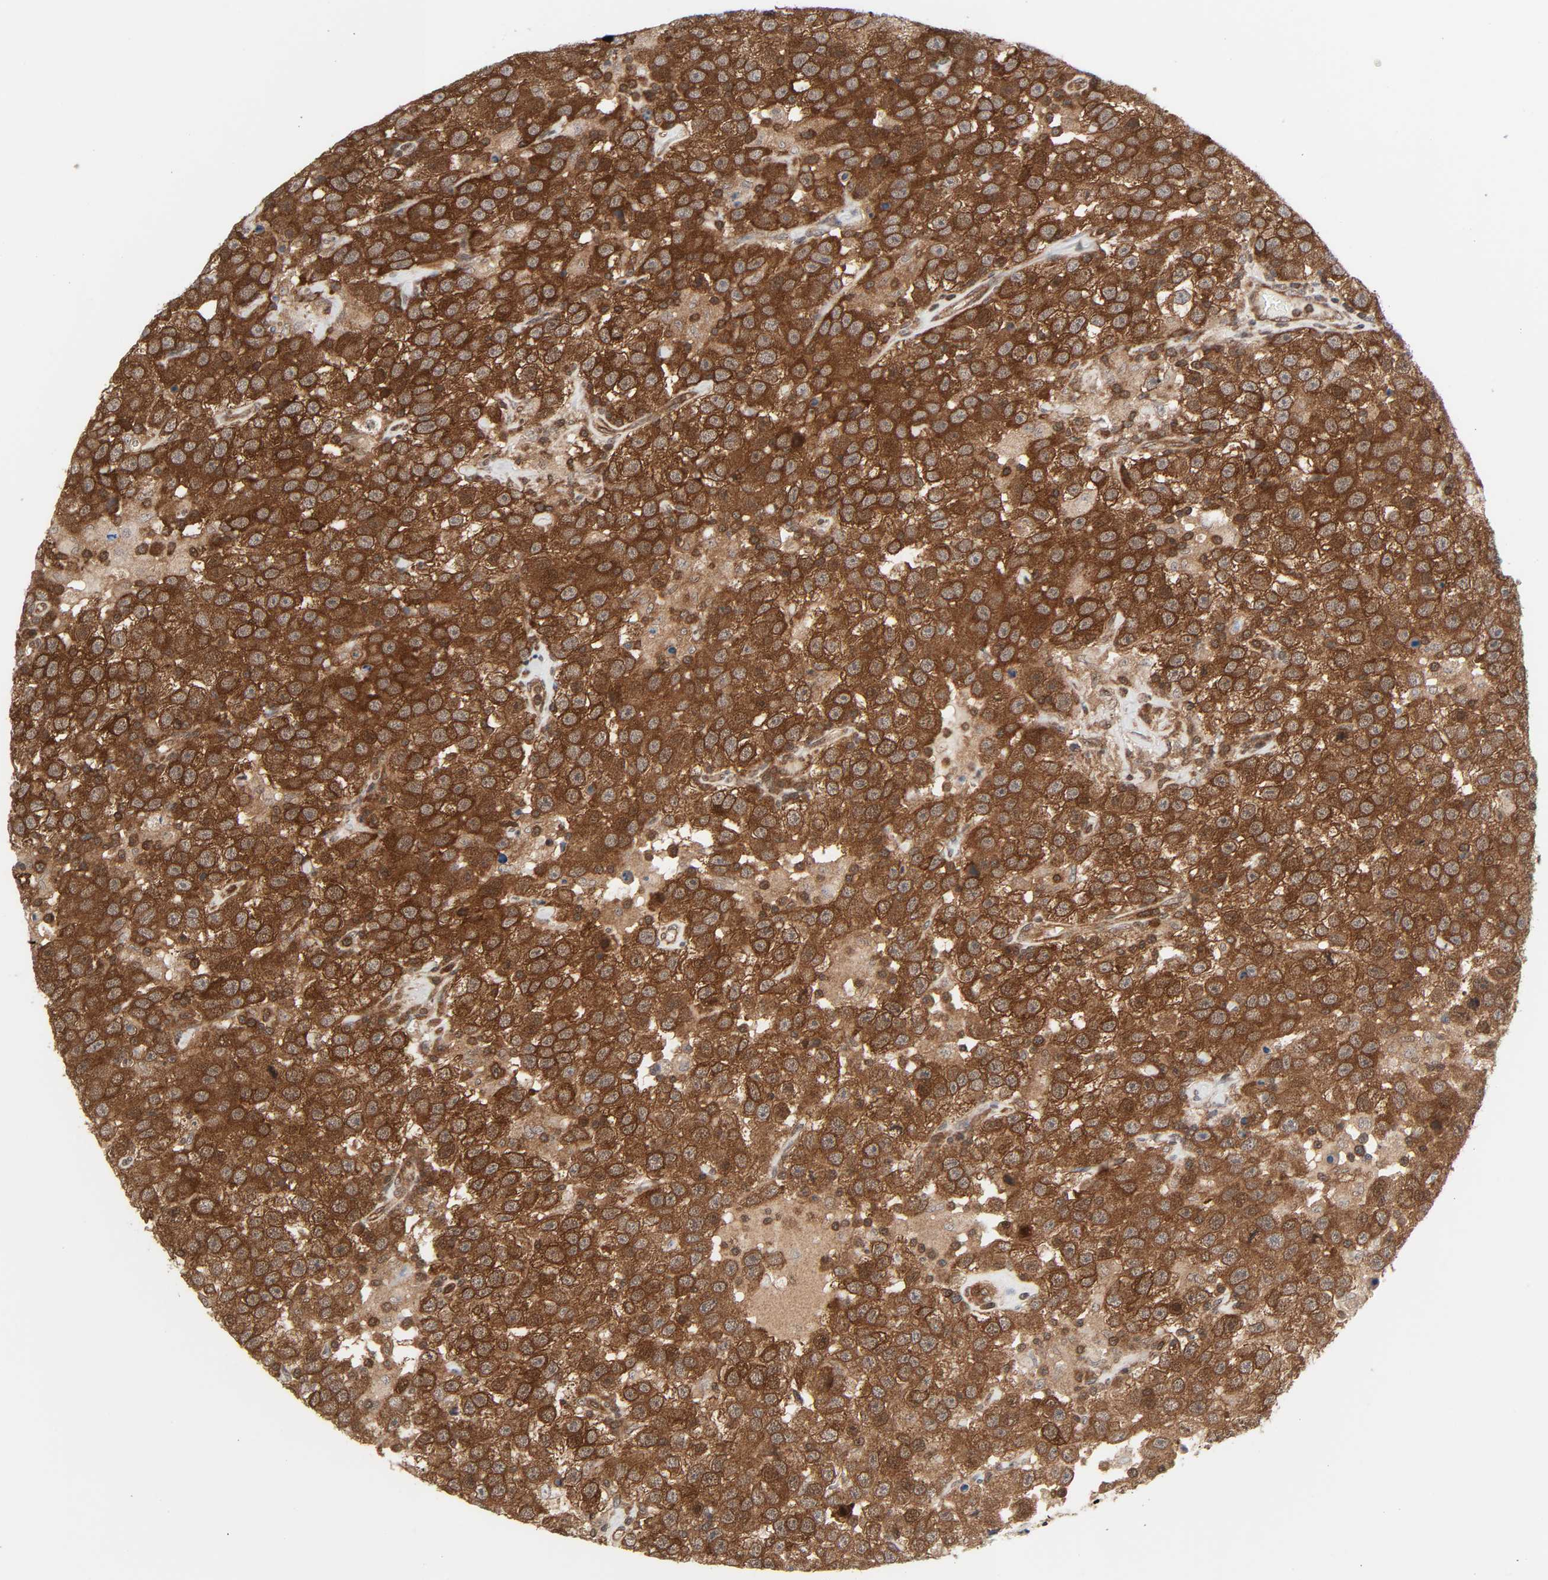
{"staining": {"intensity": "strong", "quantity": ">75%", "location": "cytoplasmic/membranous"}, "tissue": "testis cancer", "cell_type": "Tumor cells", "image_type": "cancer", "snomed": [{"axis": "morphology", "description": "Seminoma, NOS"}, {"axis": "topography", "description": "Testis"}], "caption": "Human testis seminoma stained with a brown dye demonstrates strong cytoplasmic/membranous positive positivity in about >75% of tumor cells.", "gene": "GSK3A", "patient": {"sex": "male", "age": 41}}